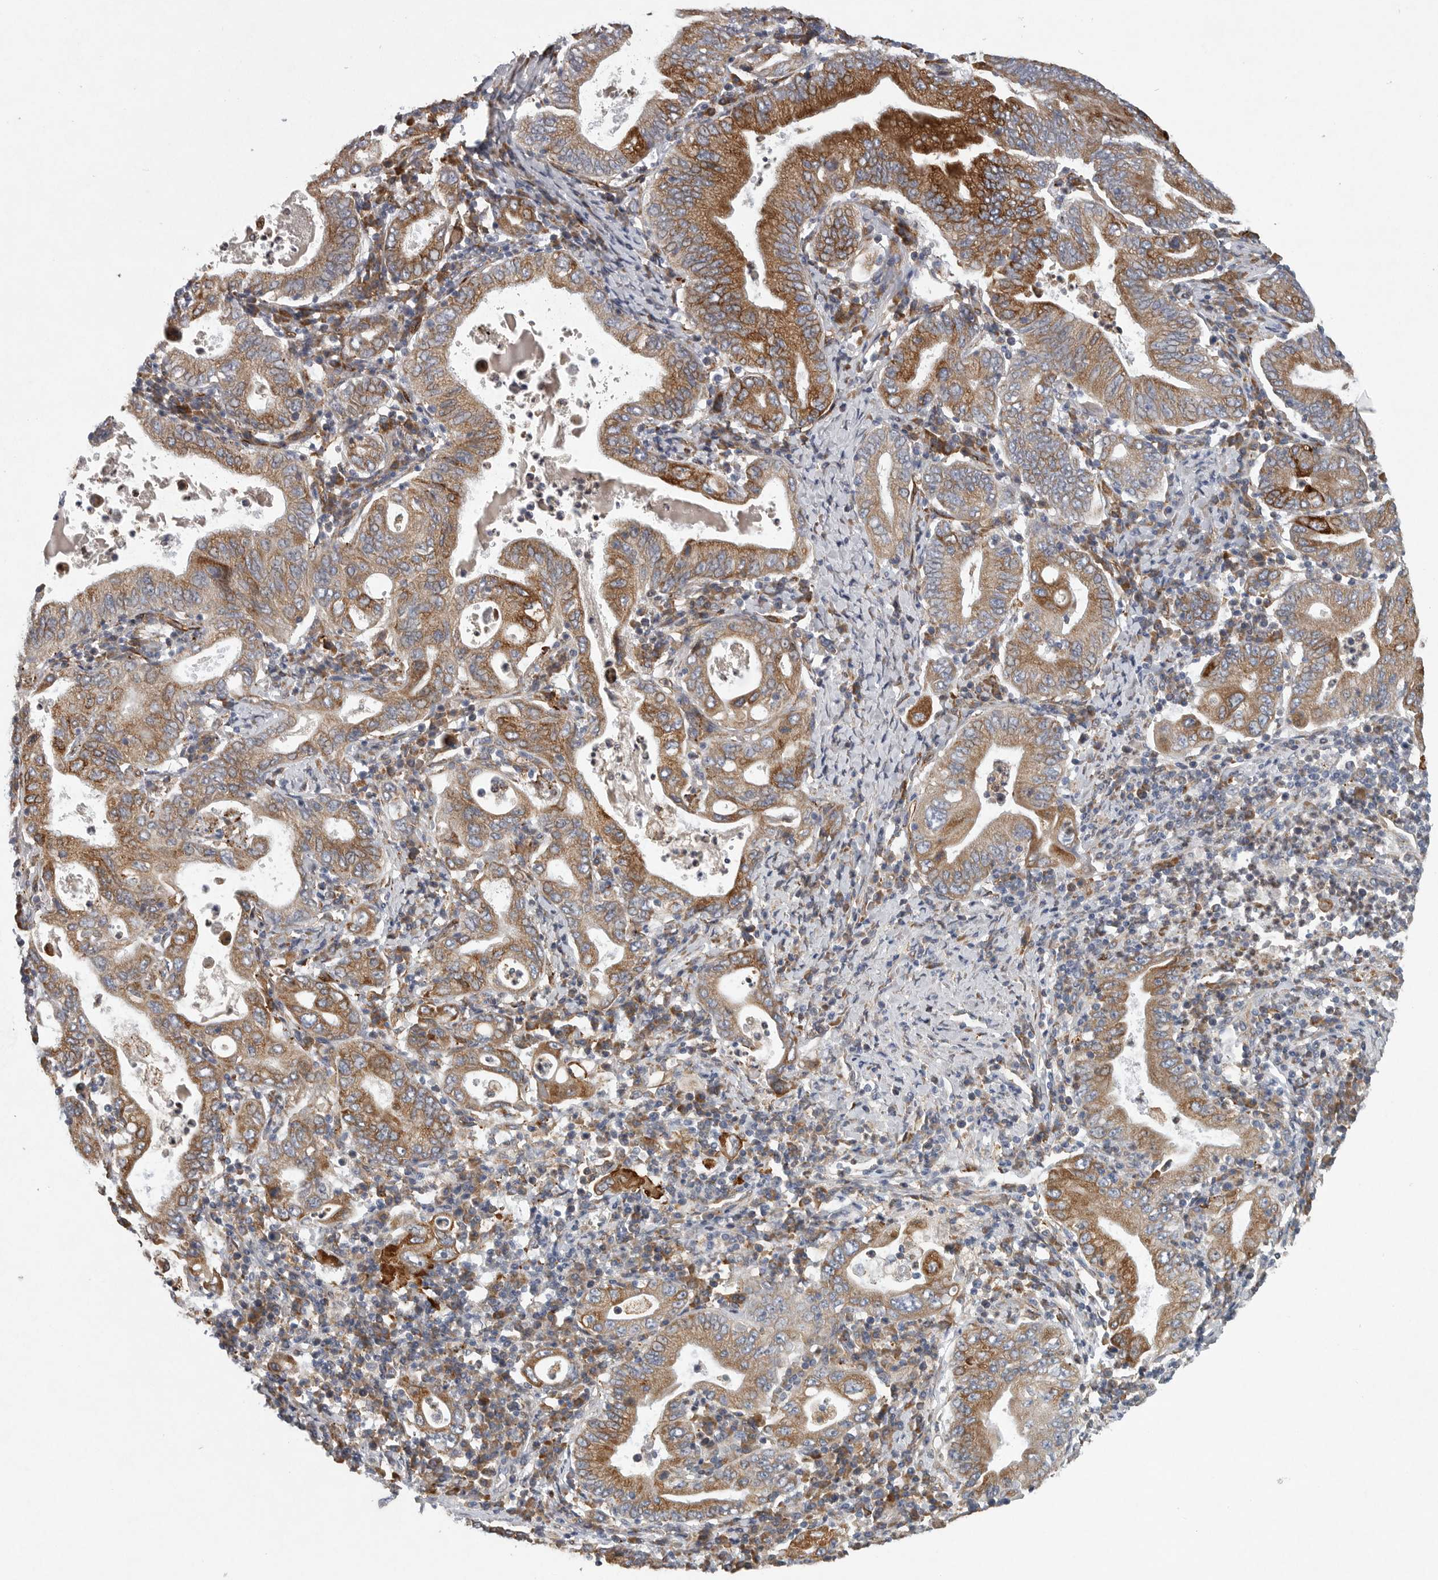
{"staining": {"intensity": "moderate", "quantity": ">75%", "location": "cytoplasmic/membranous"}, "tissue": "stomach cancer", "cell_type": "Tumor cells", "image_type": "cancer", "snomed": [{"axis": "morphology", "description": "Normal tissue, NOS"}, {"axis": "morphology", "description": "Adenocarcinoma, NOS"}, {"axis": "topography", "description": "Esophagus"}, {"axis": "topography", "description": "Stomach, upper"}, {"axis": "topography", "description": "Peripheral nerve tissue"}], "caption": "An image of stomach cancer stained for a protein displays moderate cytoplasmic/membranous brown staining in tumor cells.", "gene": "MINPP1", "patient": {"sex": "male", "age": 62}}